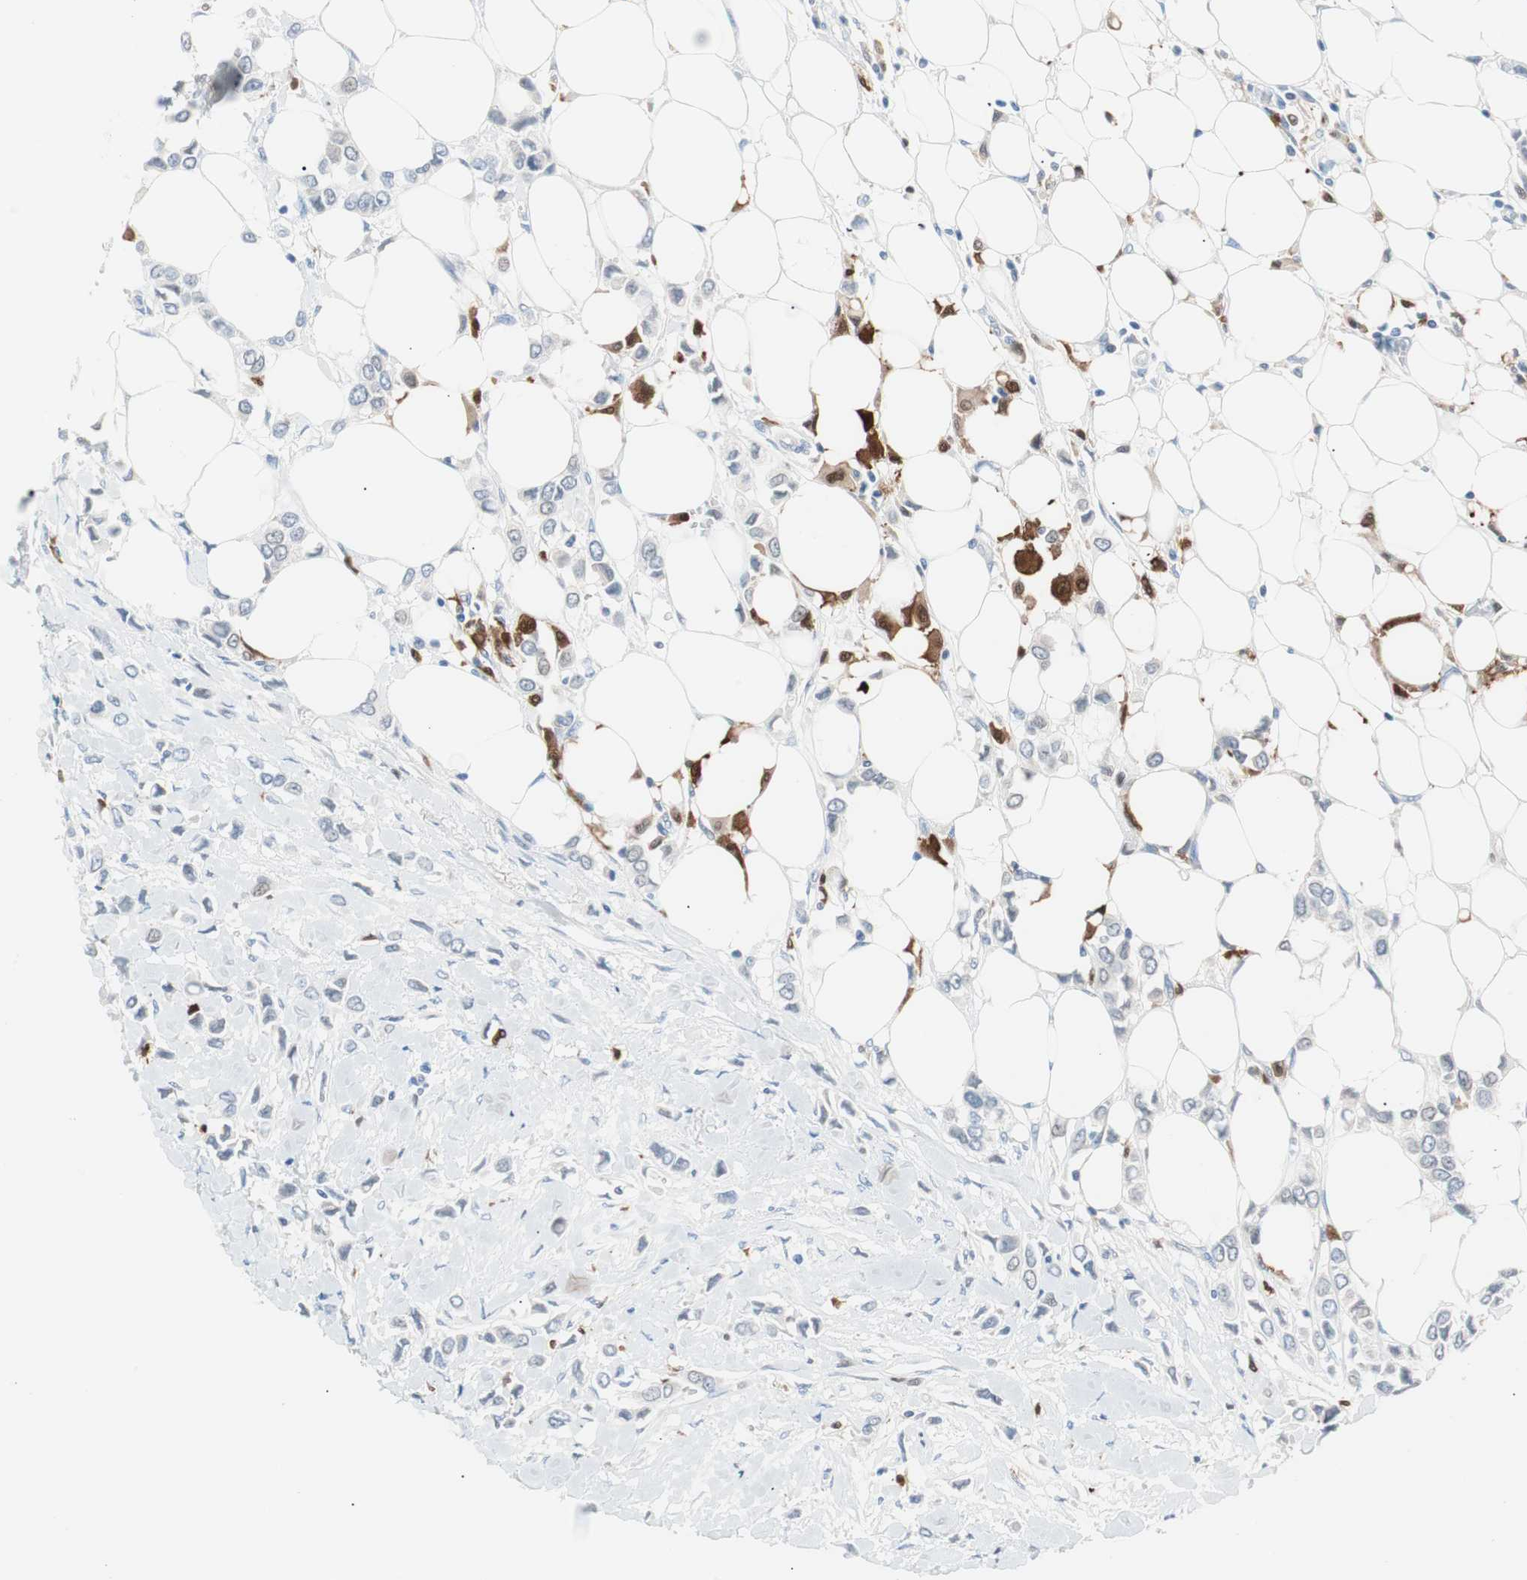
{"staining": {"intensity": "negative", "quantity": "none", "location": "none"}, "tissue": "breast cancer", "cell_type": "Tumor cells", "image_type": "cancer", "snomed": [{"axis": "morphology", "description": "Lobular carcinoma"}, {"axis": "topography", "description": "Breast"}], "caption": "Tumor cells are negative for brown protein staining in breast cancer (lobular carcinoma).", "gene": "IL18", "patient": {"sex": "female", "age": 51}}